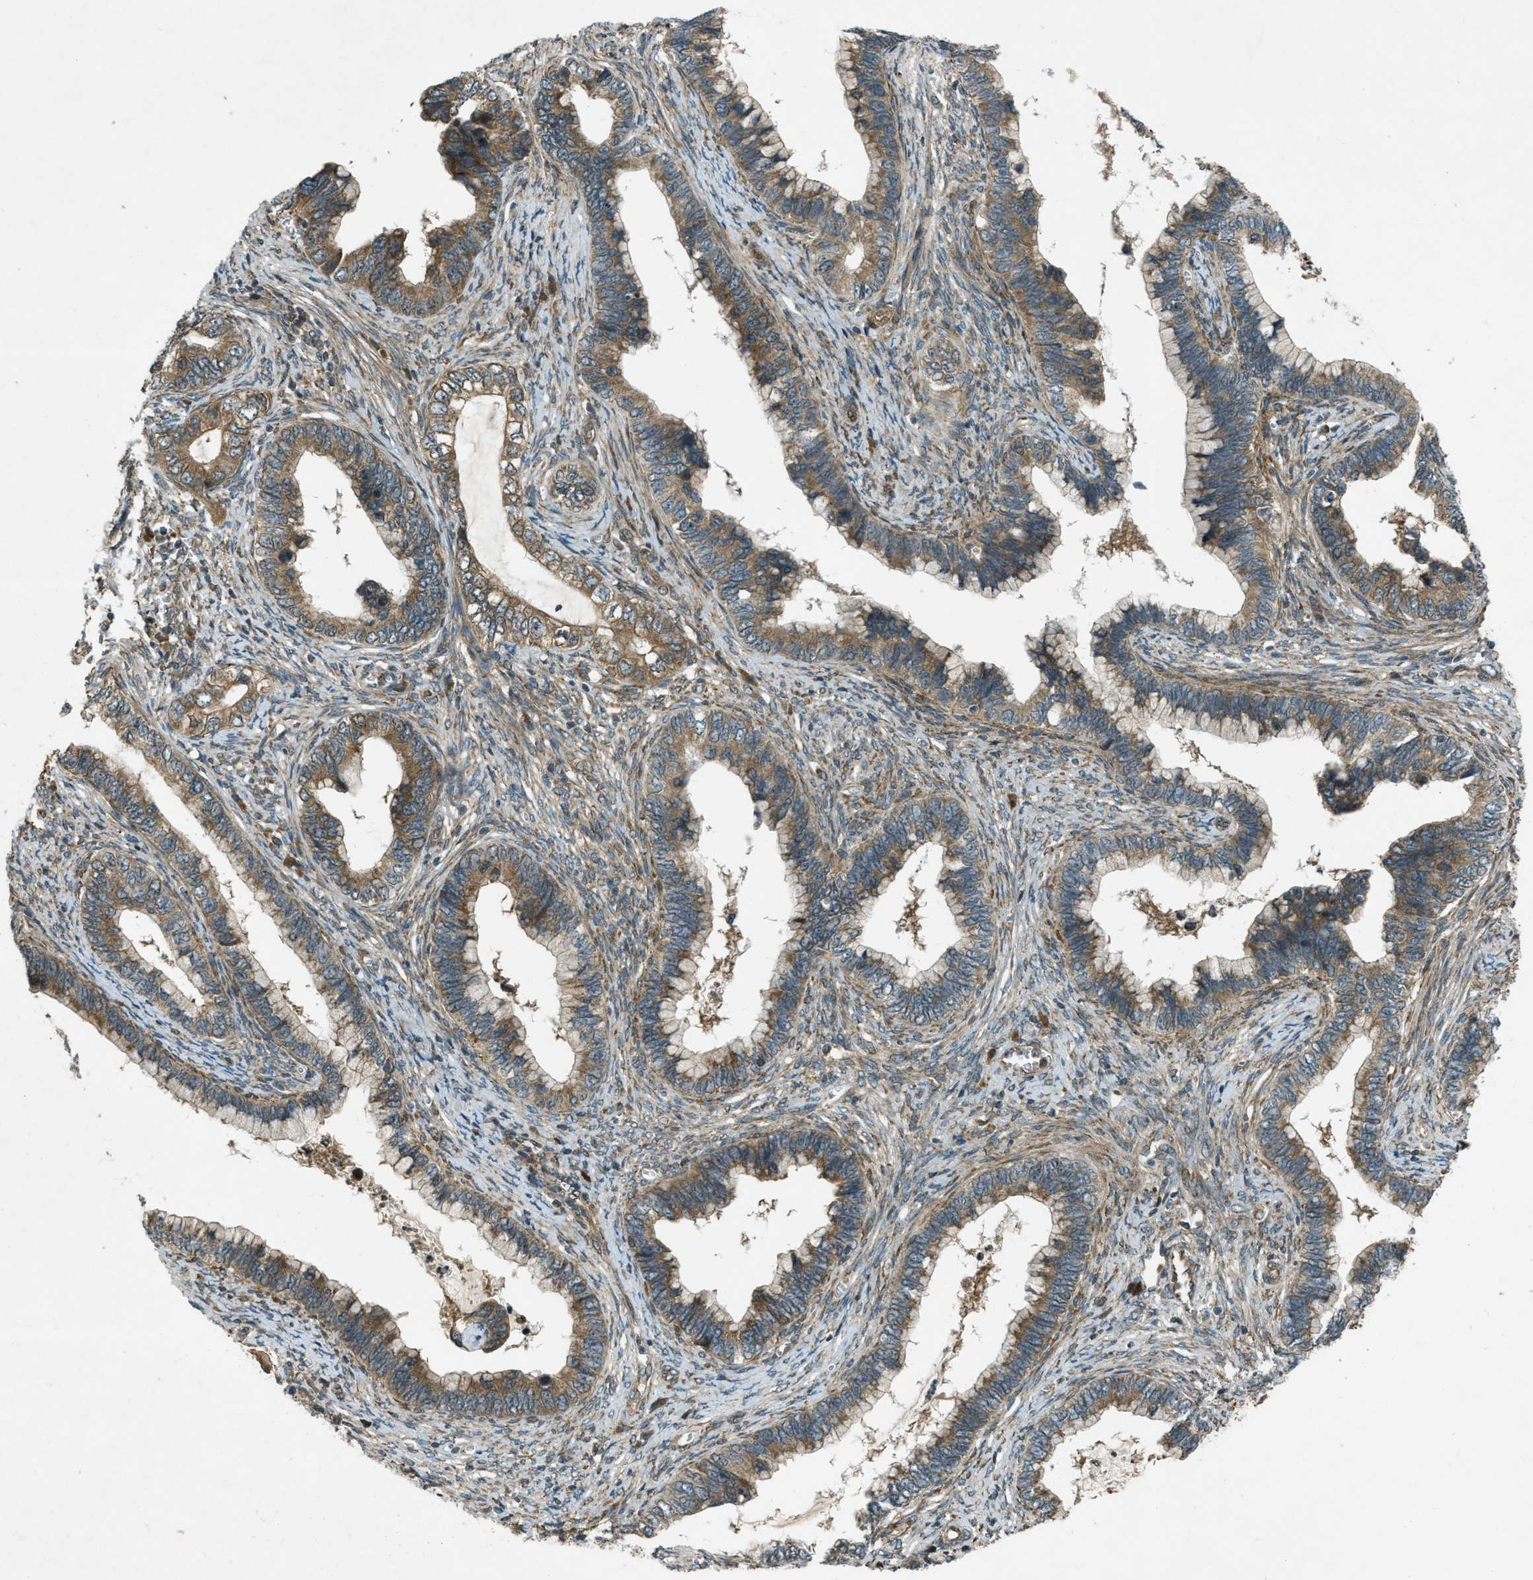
{"staining": {"intensity": "moderate", "quantity": ">75%", "location": "cytoplasmic/membranous"}, "tissue": "cervical cancer", "cell_type": "Tumor cells", "image_type": "cancer", "snomed": [{"axis": "morphology", "description": "Adenocarcinoma, NOS"}, {"axis": "topography", "description": "Cervix"}], "caption": "High-power microscopy captured an immunohistochemistry histopathology image of cervical adenocarcinoma, revealing moderate cytoplasmic/membranous expression in approximately >75% of tumor cells.", "gene": "EIF2AK3", "patient": {"sex": "female", "age": 44}}